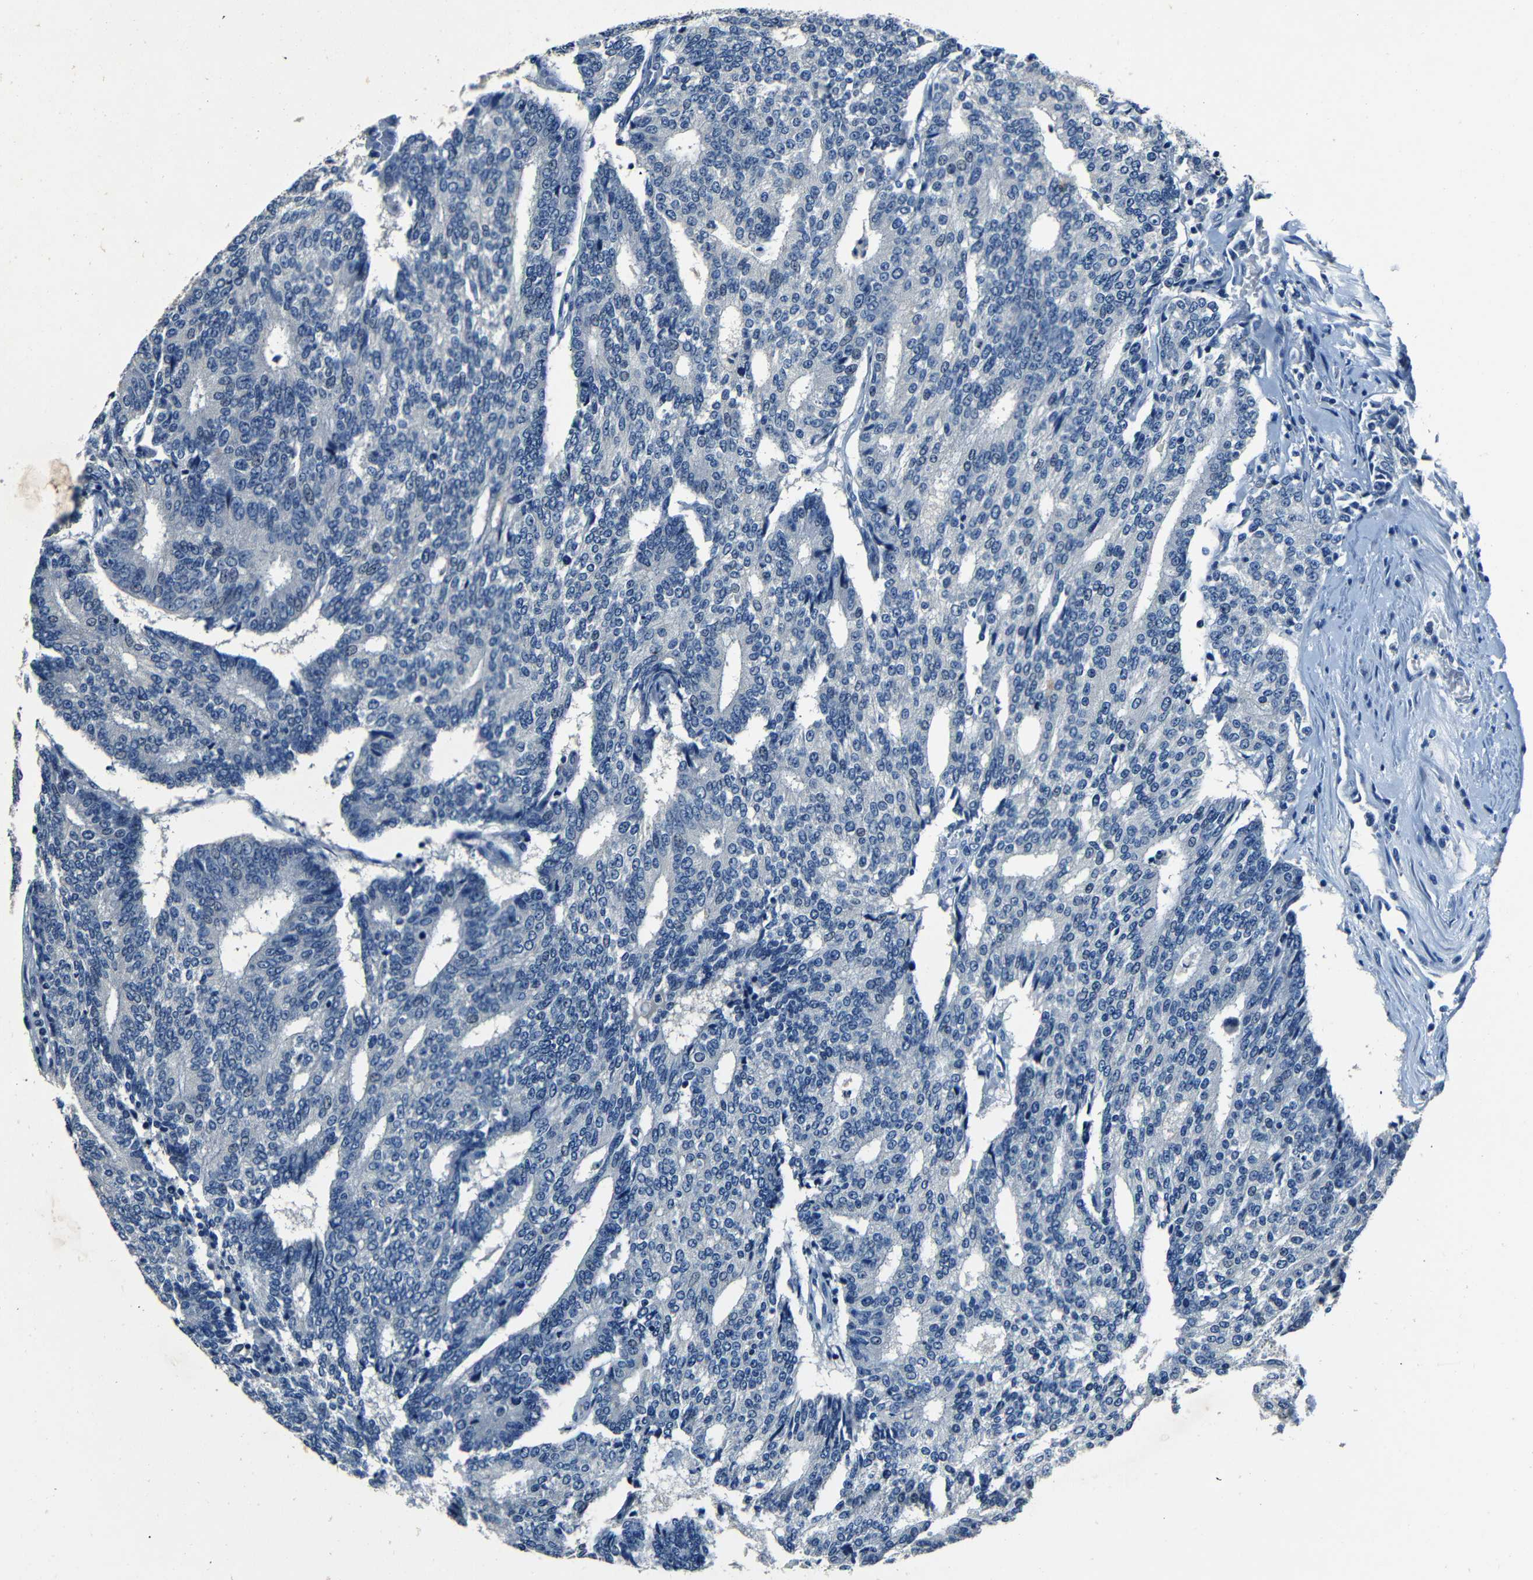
{"staining": {"intensity": "negative", "quantity": "none", "location": "none"}, "tissue": "prostate cancer", "cell_type": "Tumor cells", "image_type": "cancer", "snomed": [{"axis": "morphology", "description": "Normal tissue, NOS"}, {"axis": "morphology", "description": "Adenocarcinoma, High grade"}, {"axis": "topography", "description": "Prostate"}, {"axis": "topography", "description": "Seminal veicle"}], "caption": "This micrograph is of prostate cancer (high-grade adenocarcinoma) stained with IHC to label a protein in brown with the nuclei are counter-stained blue. There is no expression in tumor cells.", "gene": "NCMAP", "patient": {"sex": "male", "age": 55}}